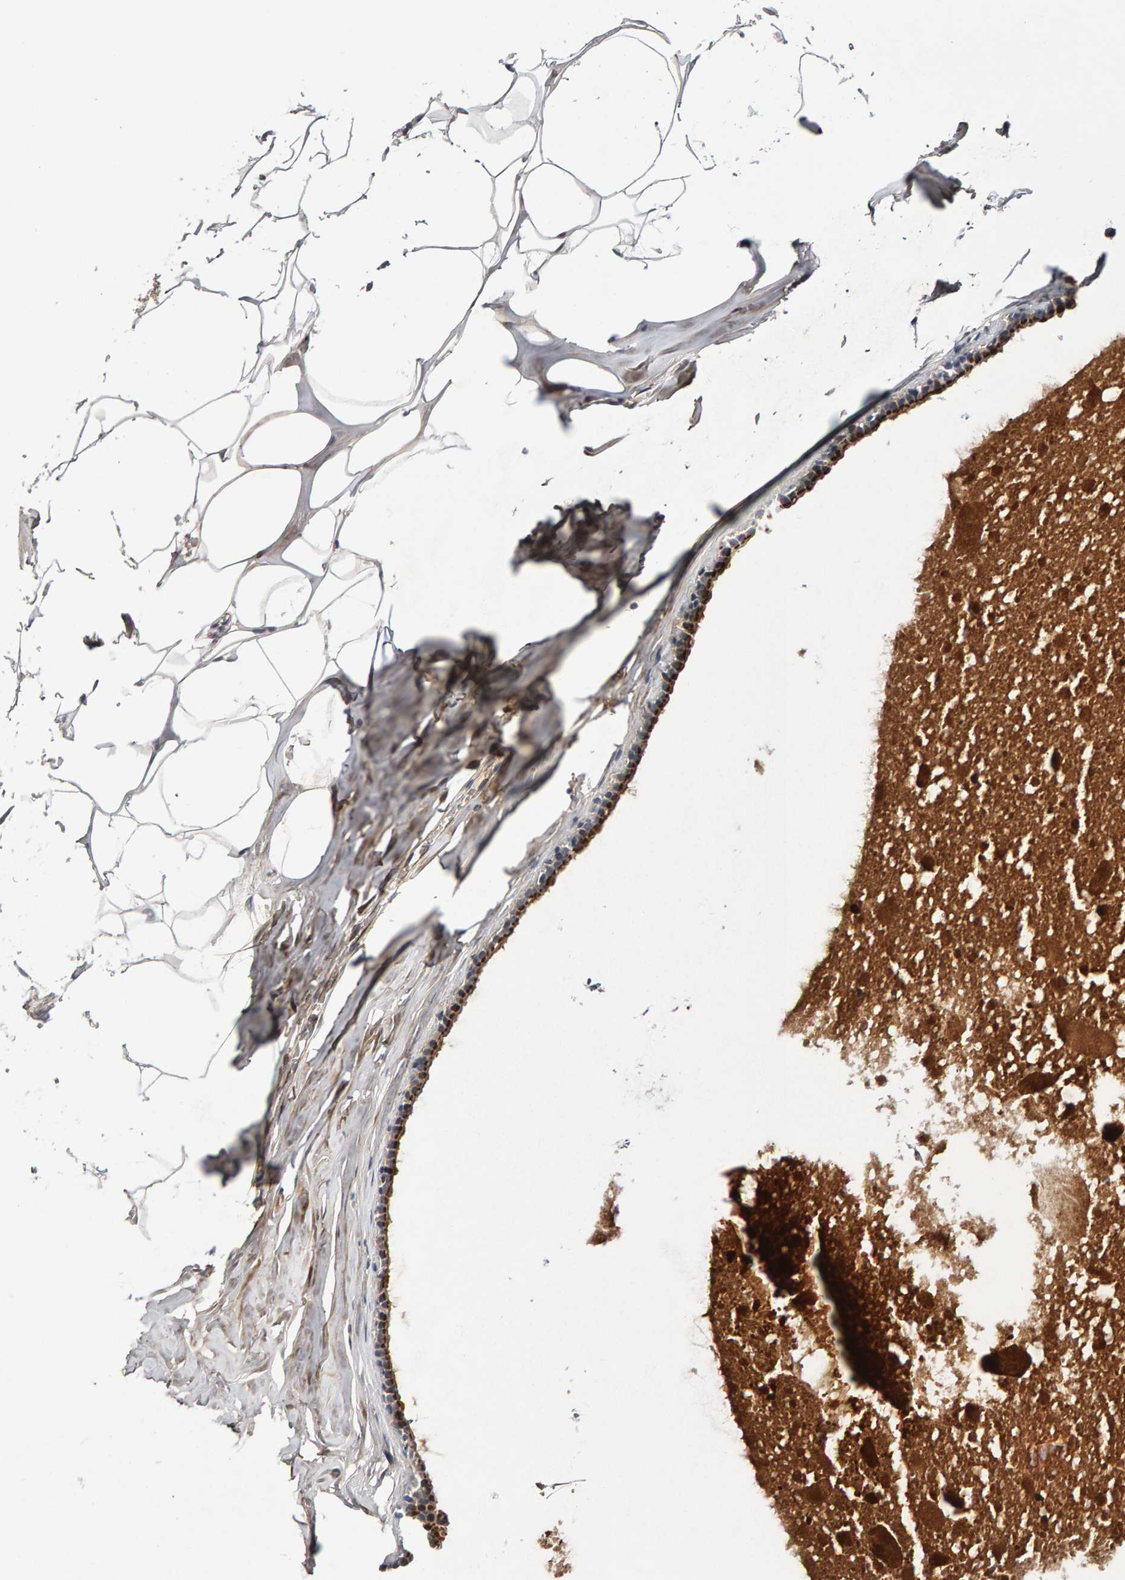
{"staining": {"intensity": "moderate", "quantity": ">75%", "location": "cytoplasmic/membranous"}, "tissue": "adipose tissue", "cell_type": "Adipocytes", "image_type": "normal", "snomed": [{"axis": "morphology", "description": "Normal tissue, NOS"}, {"axis": "morphology", "description": "Fibrosis, NOS"}, {"axis": "topography", "description": "Breast"}, {"axis": "topography", "description": "Adipose tissue"}], "caption": "Adipocytes reveal medium levels of moderate cytoplasmic/membranous expression in about >75% of cells in normal adipose tissue. The staining was performed using DAB to visualize the protein expression in brown, while the nuclei were stained in blue with hematoxylin (Magnification: 20x).", "gene": "CANT1", "patient": {"sex": "female", "age": 39}}